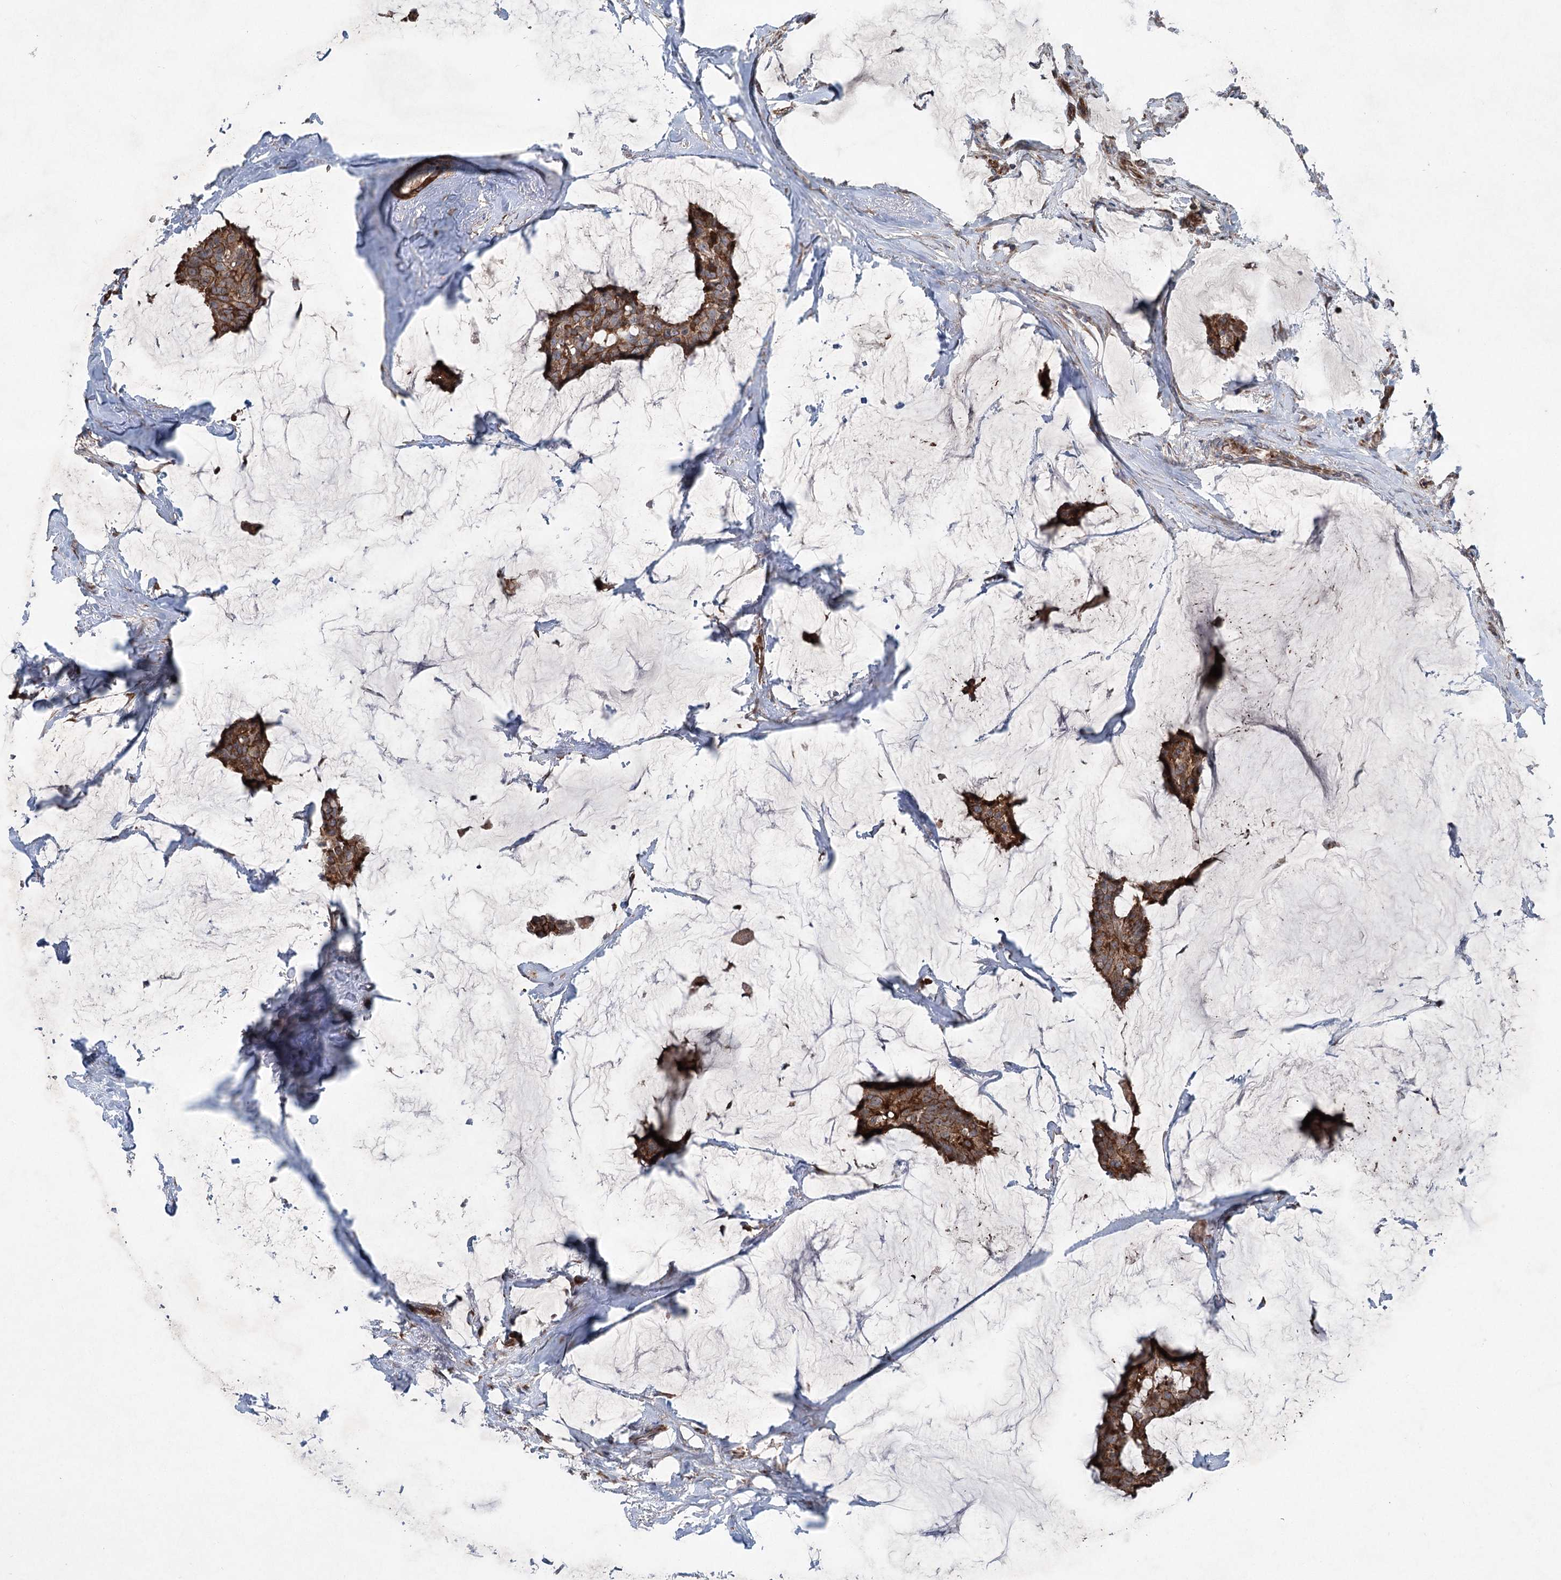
{"staining": {"intensity": "moderate", "quantity": ">75%", "location": "cytoplasmic/membranous"}, "tissue": "breast cancer", "cell_type": "Tumor cells", "image_type": "cancer", "snomed": [{"axis": "morphology", "description": "Duct carcinoma"}, {"axis": "topography", "description": "Breast"}], "caption": "Breast cancer (intraductal carcinoma) tissue reveals moderate cytoplasmic/membranous positivity in approximately >75% of tumor cells, visualized by immunohistochemistry. Immunohistochemistry stains the protein of interest in brown and the nuclei are stained blue.", "gene": "SERINC5", "patient": {"sex": "female", "age": 93}}